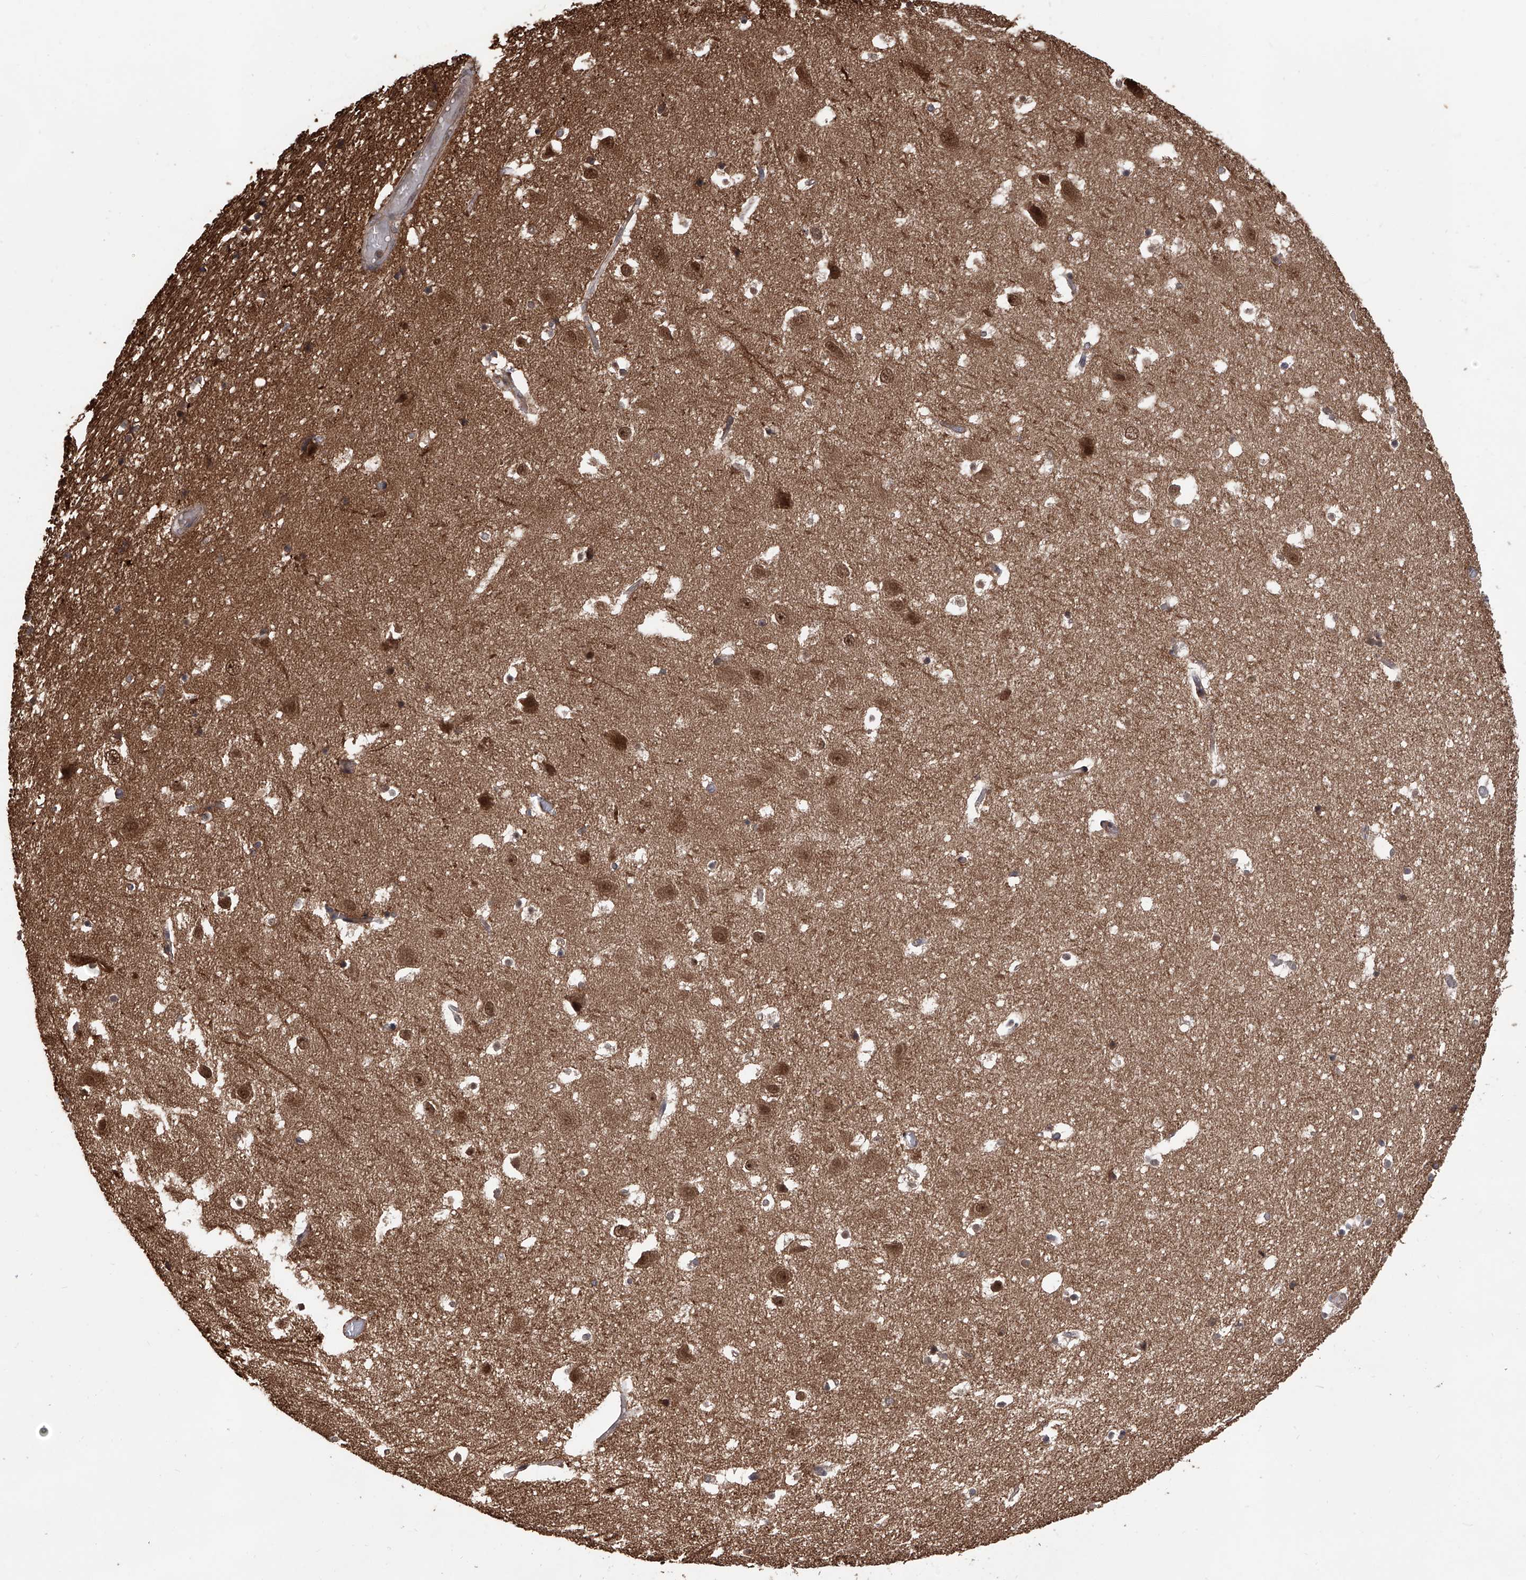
{"staining": {"intensity": "moderate", "quantity": "25%-75%", "location": "cytoplasmic/membranous,nuclear"}, "tissue": "hippocampus", "cell_type": "Glial cells", "image_type": "normal", "snomed": [{"axis": "morphology", "description": "Normal tissue, NOS"}, {"axis": "topography", "description": "Hippocampus"}], "caption": "This micrograph displays unremarkable hippocampus stained with immunohistochemistry to label a protein in brown. The cytoplasmic/membranous,nuclear of glial cells show moderate positivity for the protein. Nuclei are counter-stained blue.", "gene": "LYSMD4", "patient": {"sex": "female", "age": 52}}